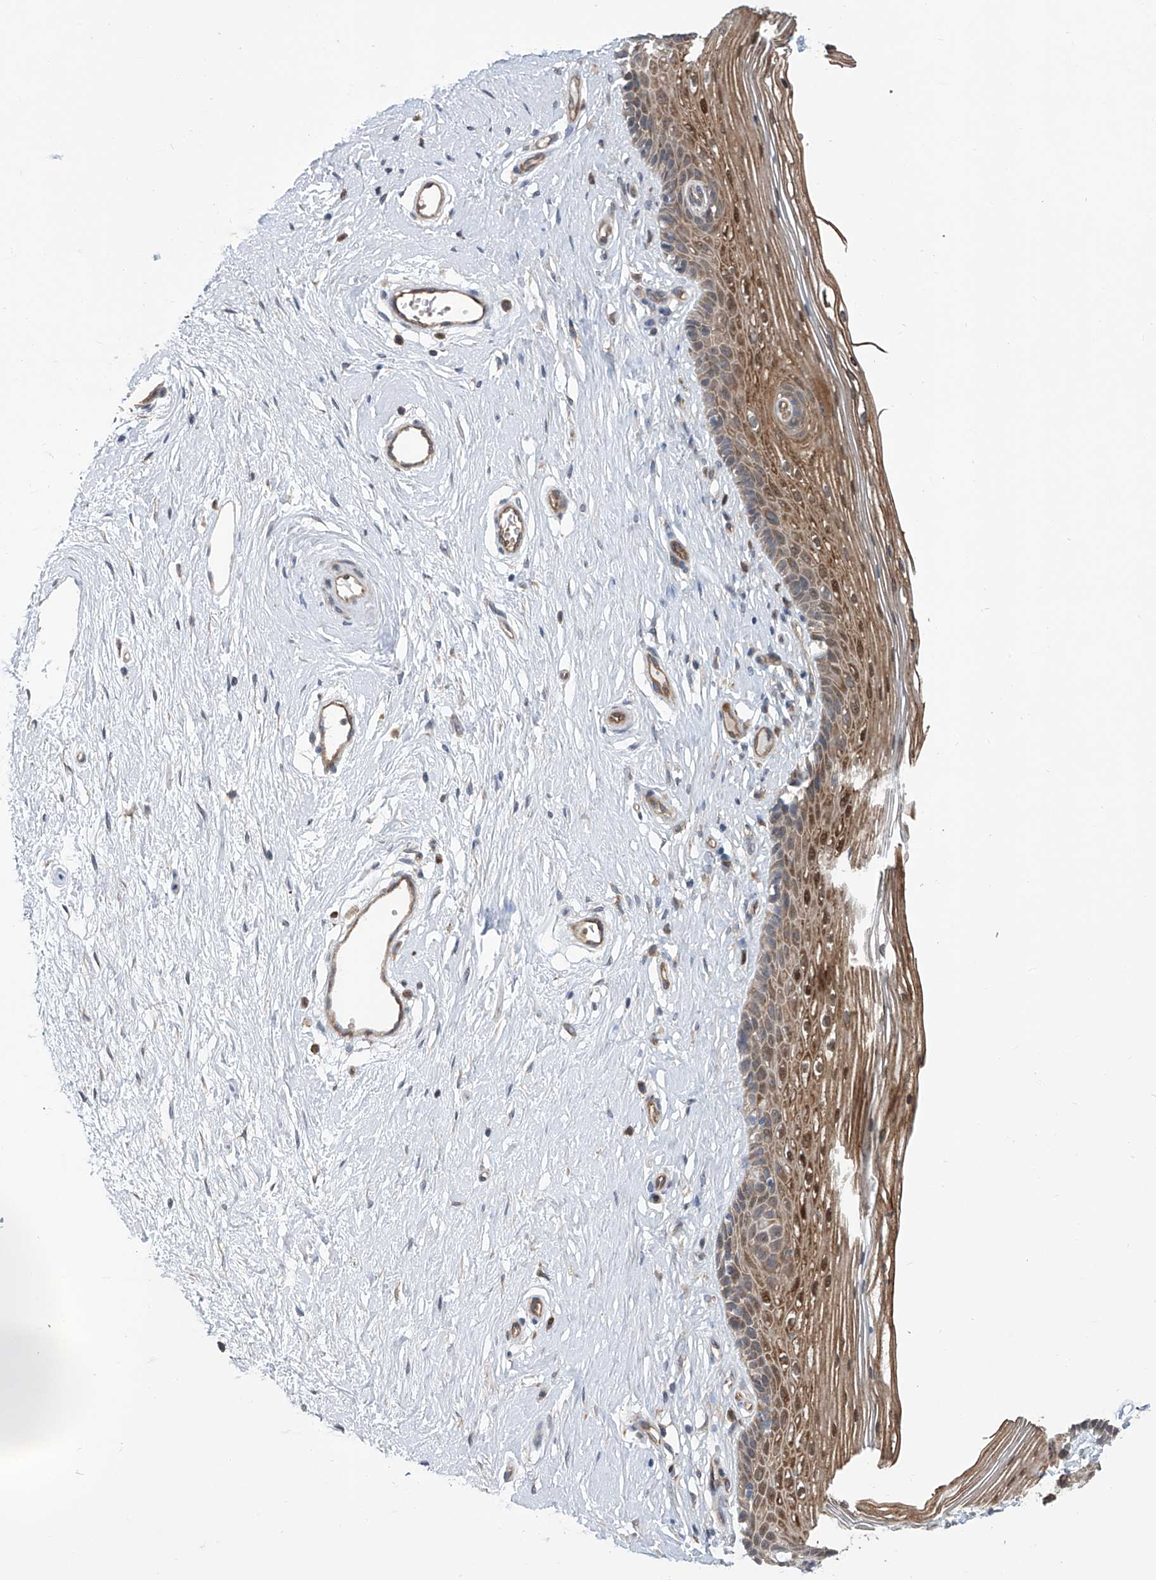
{"staining": {"intensity": "moderate", "quantity": ">75%", "location": "cytoplasmic/membranous"}, "tissue": "vagina", "cell_type": "Squamous epithelial cells", "image_type": "normal", "snomed": [{"axis": "morphology", "description": "Normal tissue, NOS"}, {"axis": "topography", "description": "Vagina"}], "caption": "Vagina was stained to show a protein in brown. There is medium levels of moderate cytoplasmic/membranous positivity in approximately >75% of squamous epithelial cells.", "gene": "EIF2D", "patient": {"sex": "female", "age": 46}}